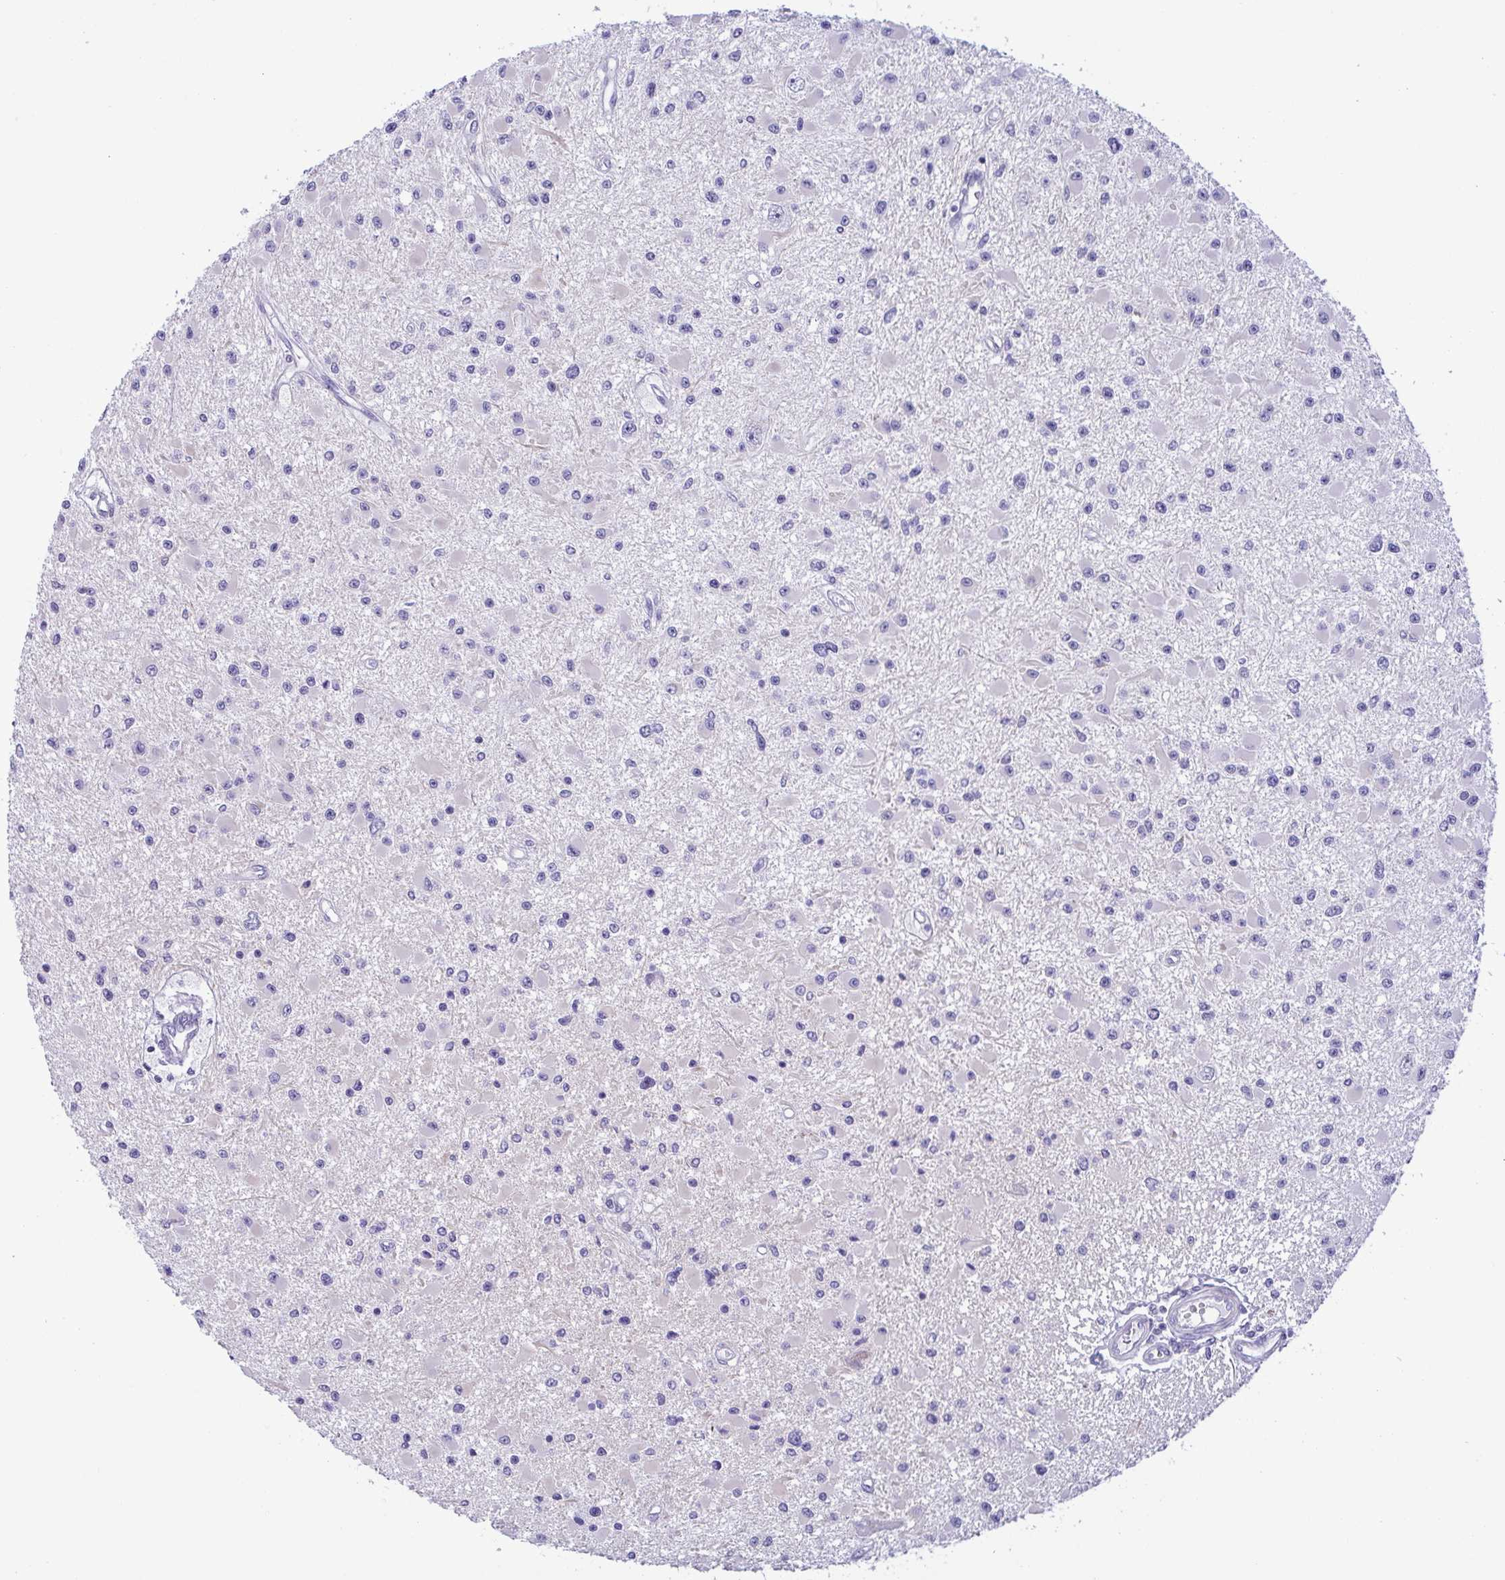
{"staining": {"intensity": "negative", "quantity": "none", "location": "none"}, "tissue": "glioma", "cell_type": "Tumor cells", "image_type": "cancer", "snomed": [{"axis": "morphology", "description": "Glioma, malignant, High grade"}, {"axis": "topography", "description": "Brain"}], "caption": "High magnification brightfield microscopy of glioma stained with DAB (3,3'-diaminobenzidine) (brown) and counterstained with hematoxylin (blue): tumor cells show no significant staining.", "gene": "MYL7", "patient": {"sex": "male", "age": 54}}